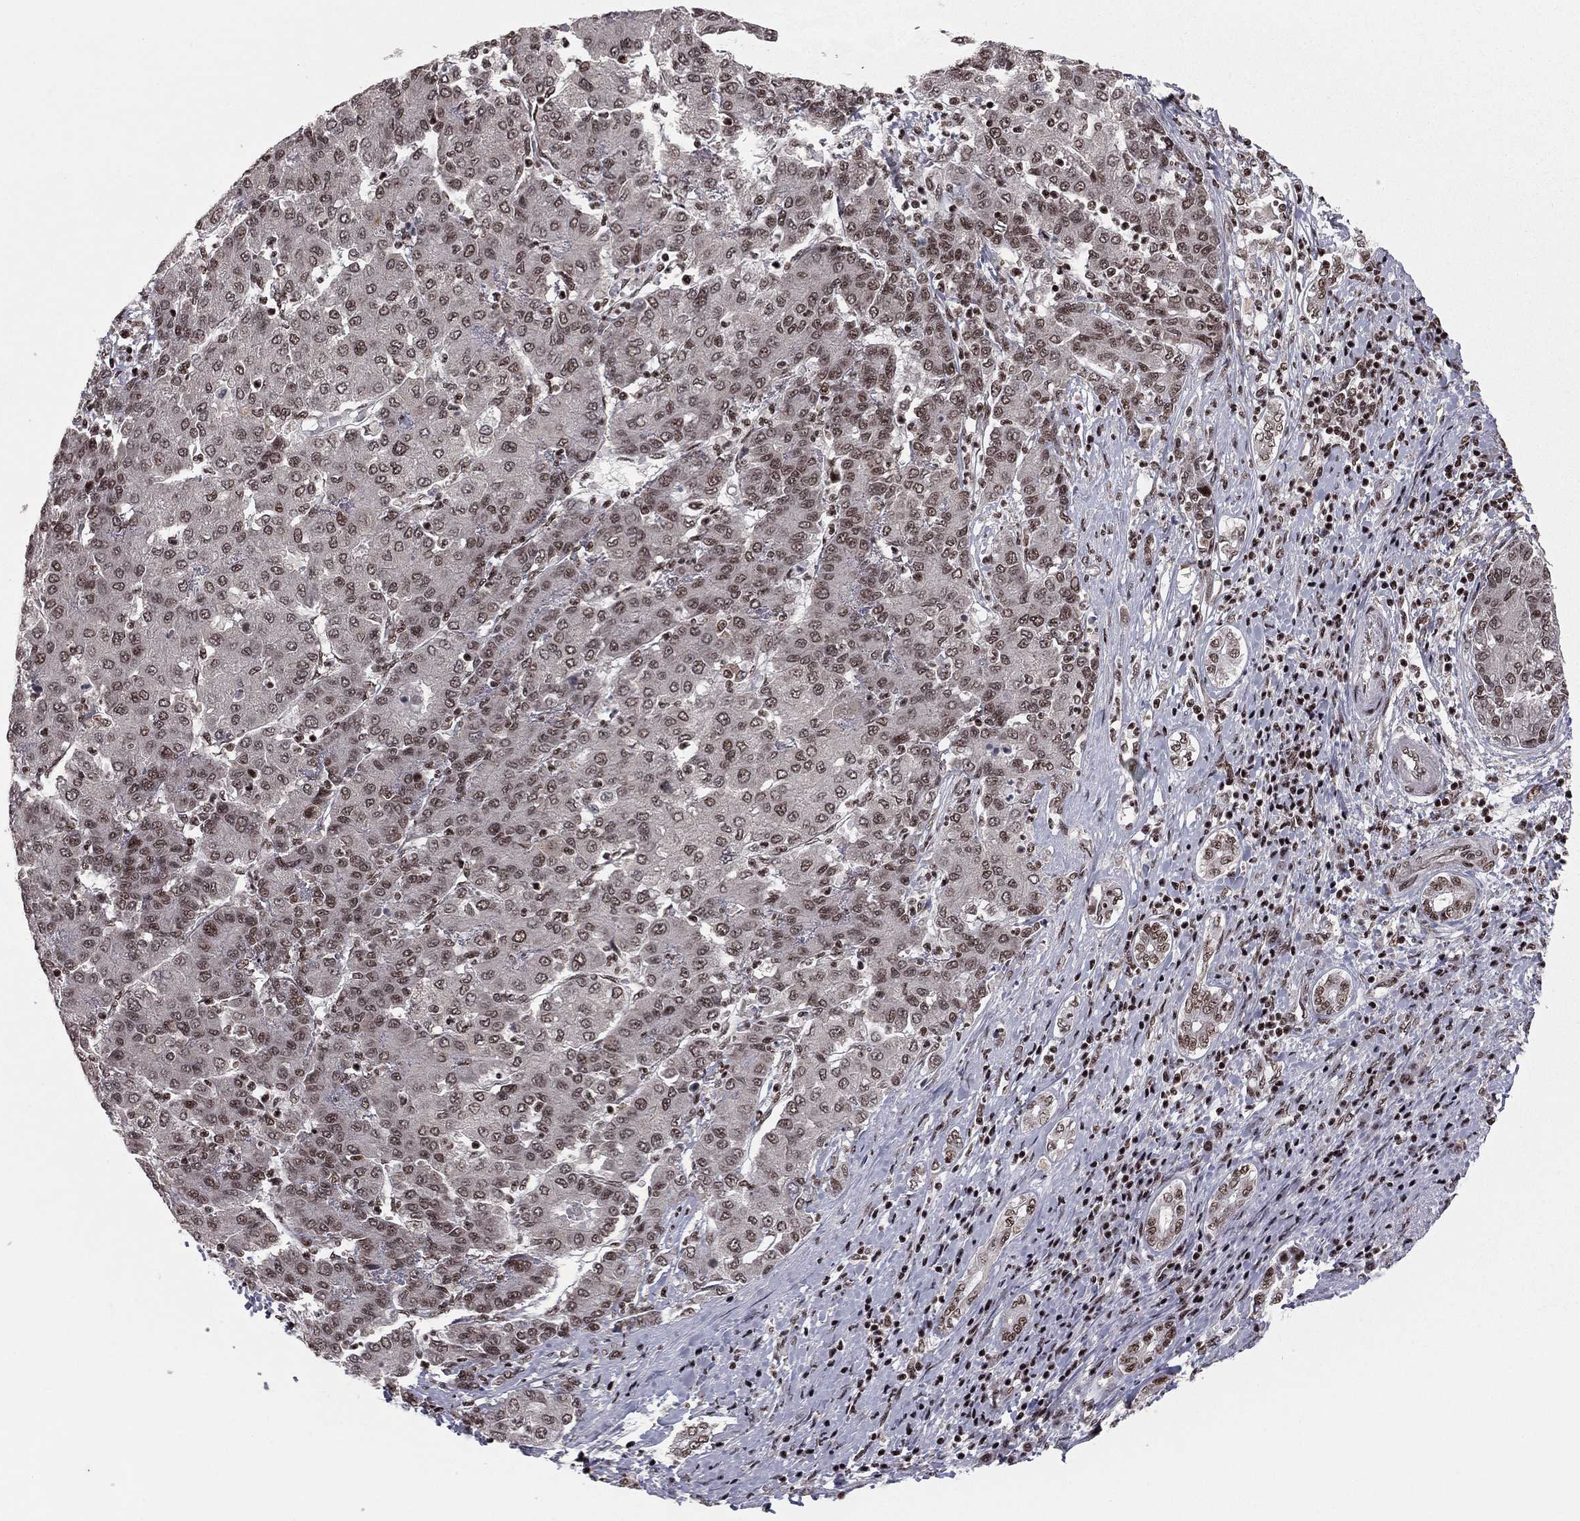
{"staining": {"intensity": "negative", "quantity": "none", "location": "none"}, "tissue": "liver cancer", "cell_type": "Tumor cells", "image_type": "cancer", "snomed": [{"axis": "morphology", "description": "Carcinoma, Hepatocellular, NOS"}, {"axis": "topography", "description": "Liver"}], "caption": "DAB immunohistochemical staining of hepatocellular carcinoma (liver) displays no significant staining in tumor cells.", "gene": "NFYB", "patient": {"sex": "male", "age": 65}}